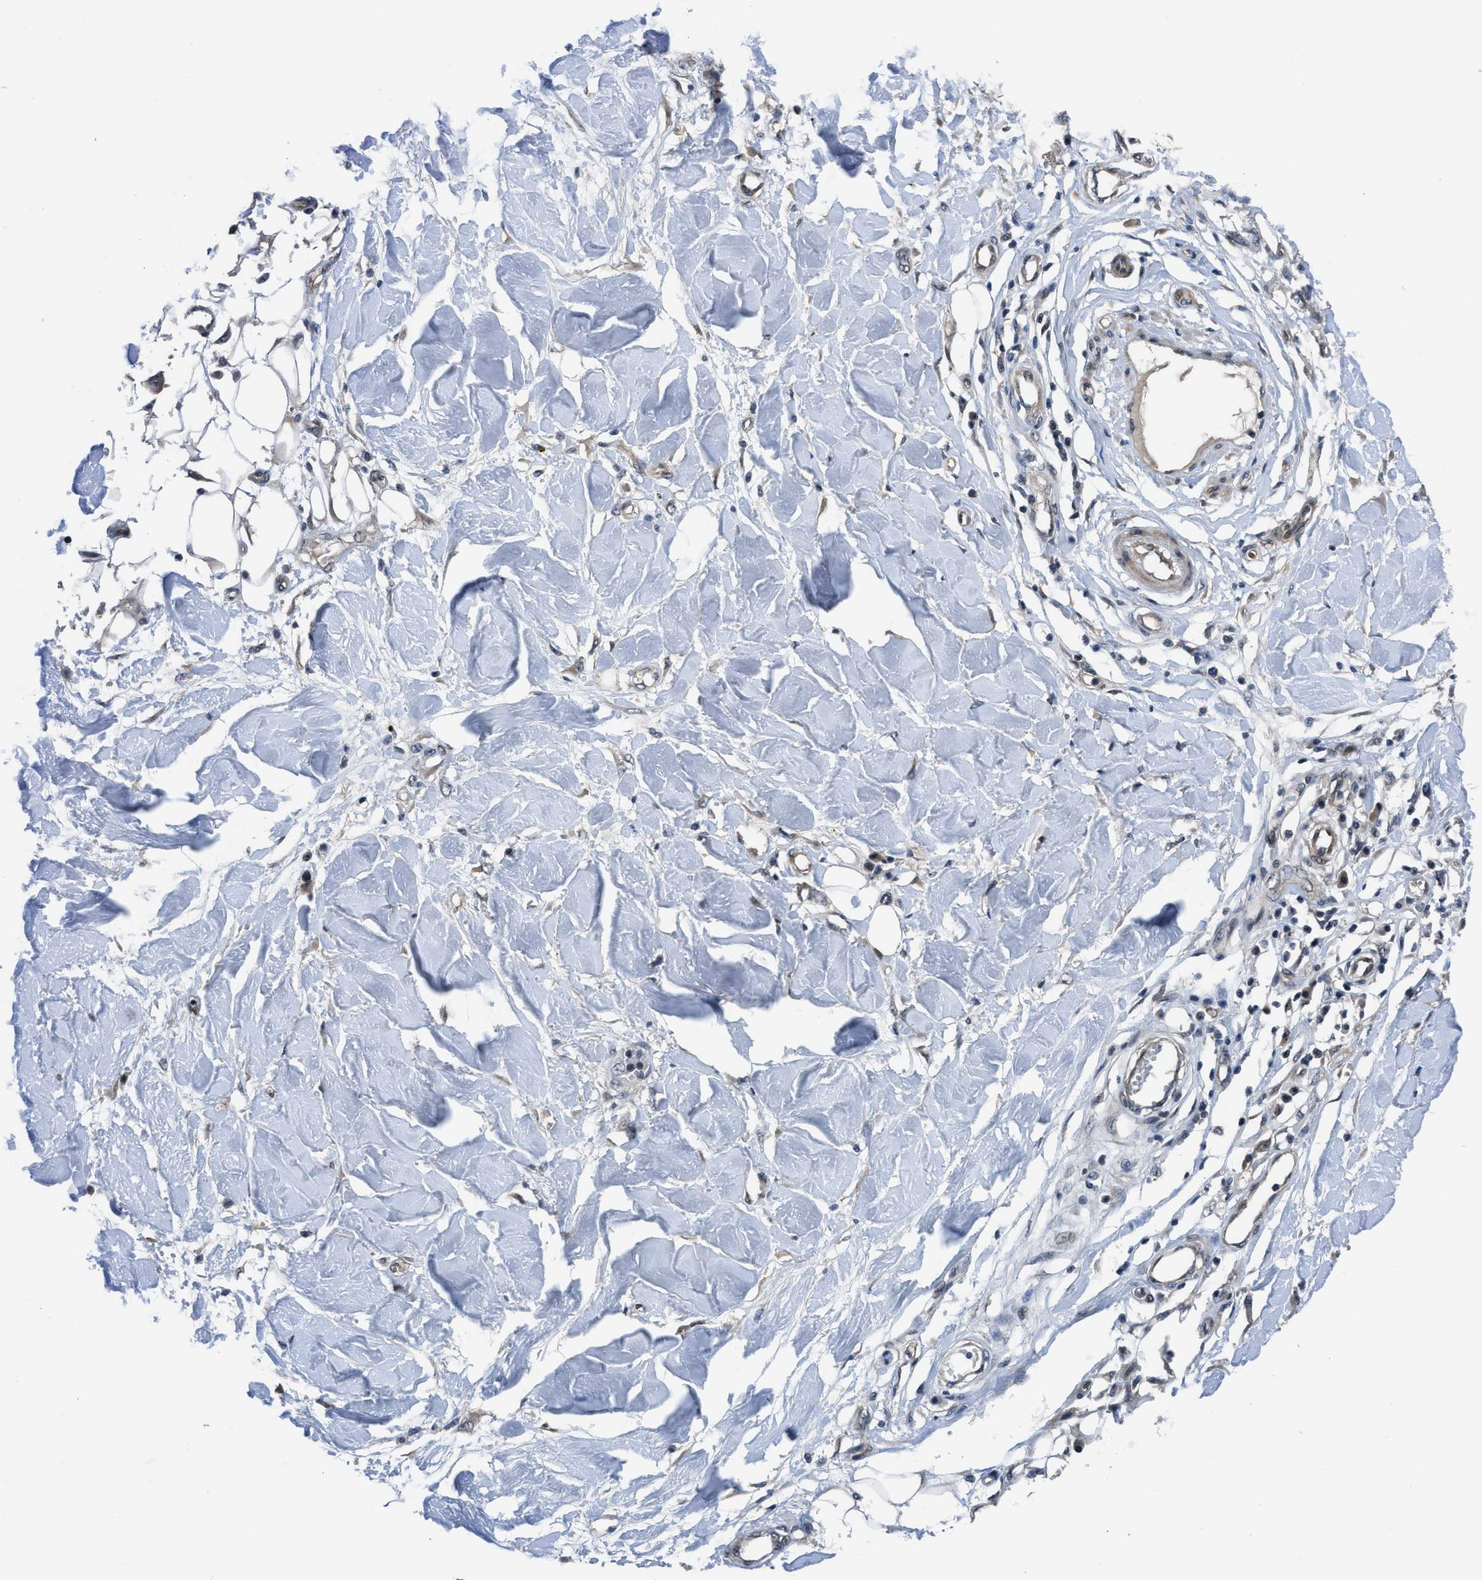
{"staining": {"intensity": "moderate", "quantity": ">75%", "location": "nuclear"}, "tissue": "adipose tissue", "cell_type": "Adipocytes", "image_type": "normal", "snomed": [{"axis": "morphology", "description": "Normal tissue, NOS"}, {"axis": "morphology", "description": "Squamous cell carcinoma, NOS"}, {"axis": "topography", "description": "Skin"}, {"axis": "topography", "description": "Peripheral nerve tissue"}], "caption": "Protein expression analysis of benign human adipose tissue reveals moderate nuclear staining in about >75% of adipocytes. Nuclei are stained in blue.", "gene": "SETD5", "patient": {"sex": "male", "age": 83}}